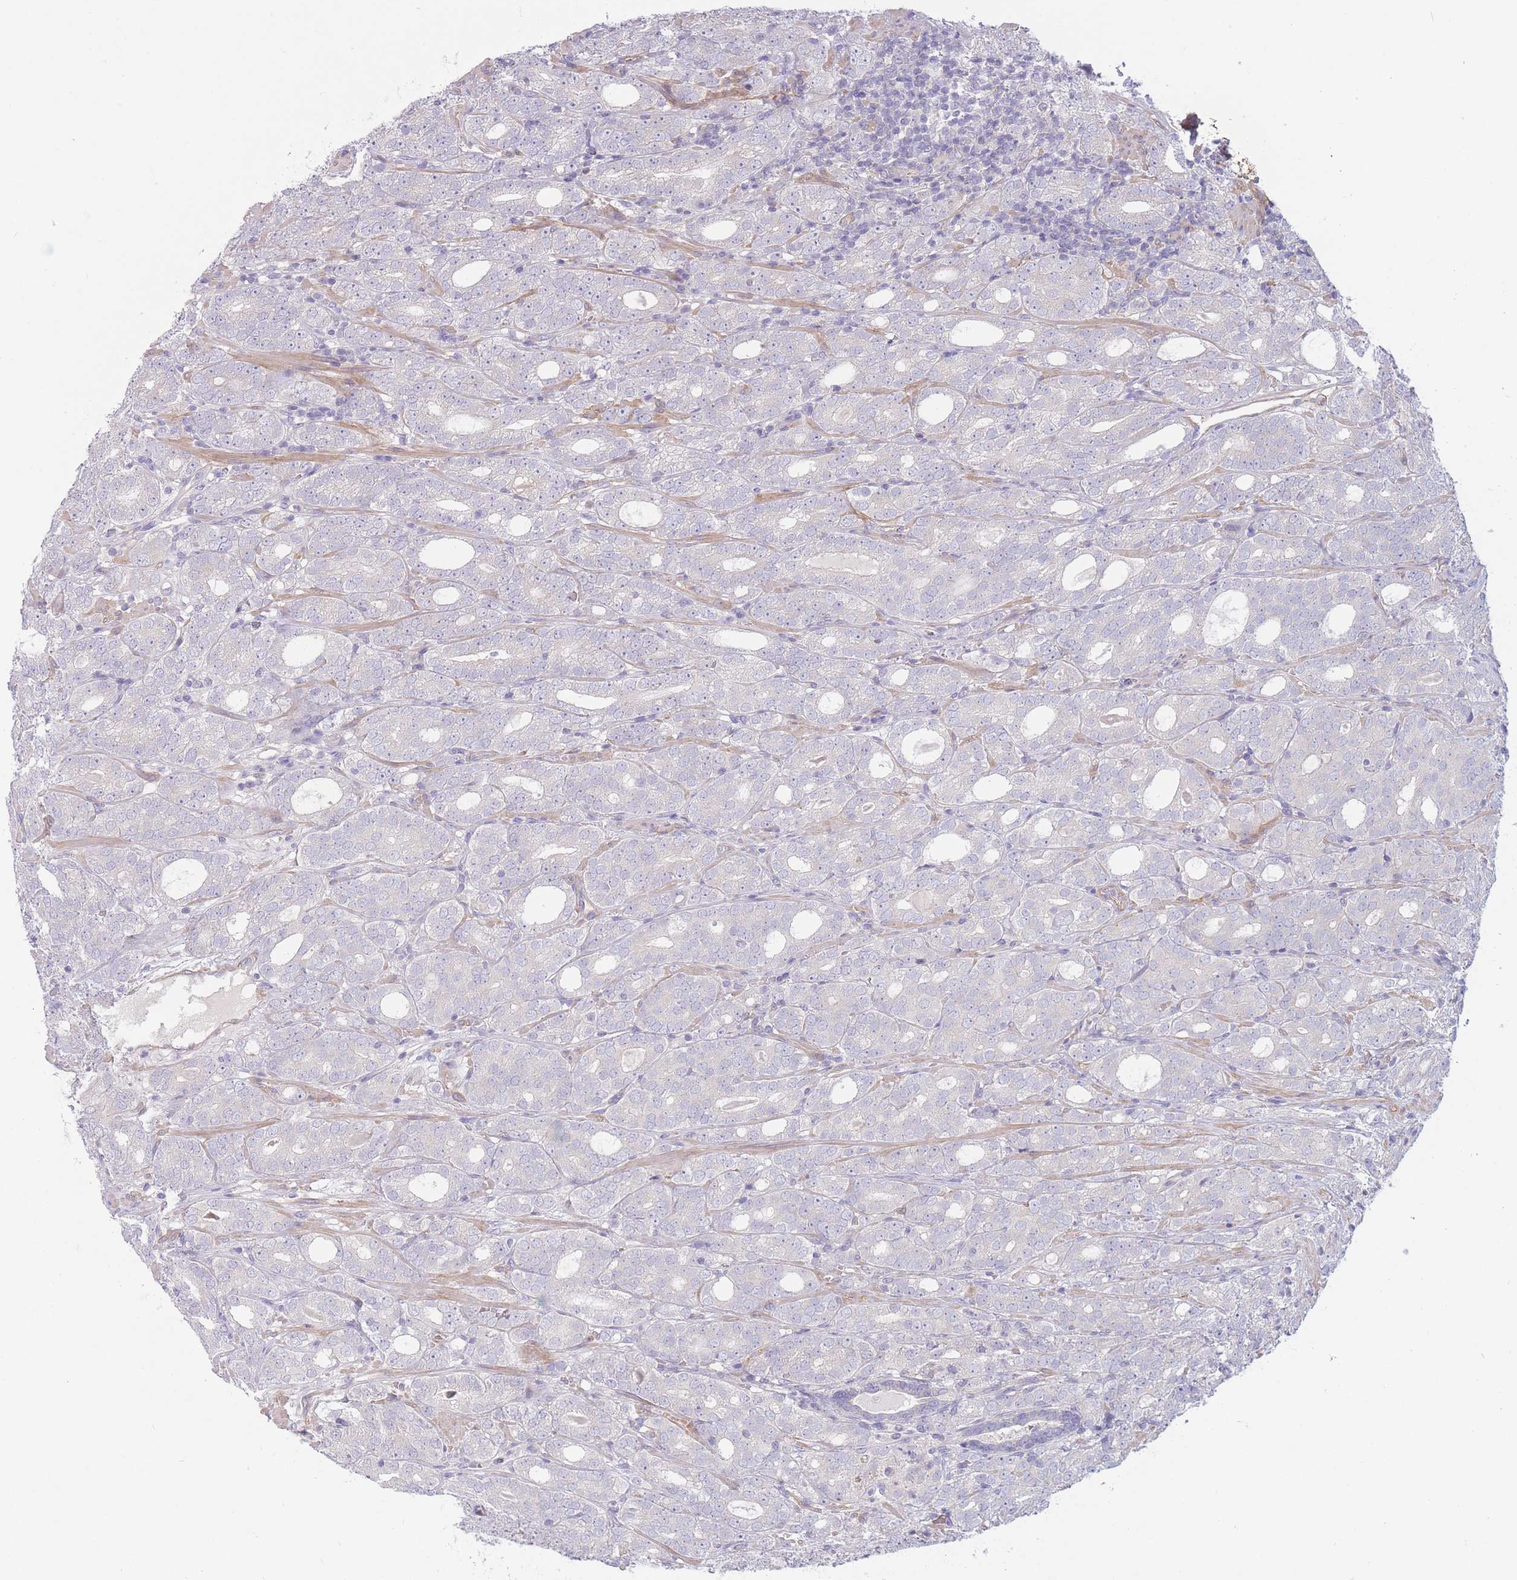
{"staining": {"intensity": "negative", "quantity": "none", "location": "none"}, "tissue": "prostate cancer", "cell_type": "Tumor cells", "image_type": "cancer", "snomed": [{"axis": "morphology", "description": "Adenocarcinoma, High grade"}, {"axis": "topography", "description": "Prostate"}], "caption": "There is no significant expression in tumor cells of prostate cancer (adenocarcinoma (high-grade)).", "gene": "PNPLA5", "patient": {"sex": "male", "age": 64}}